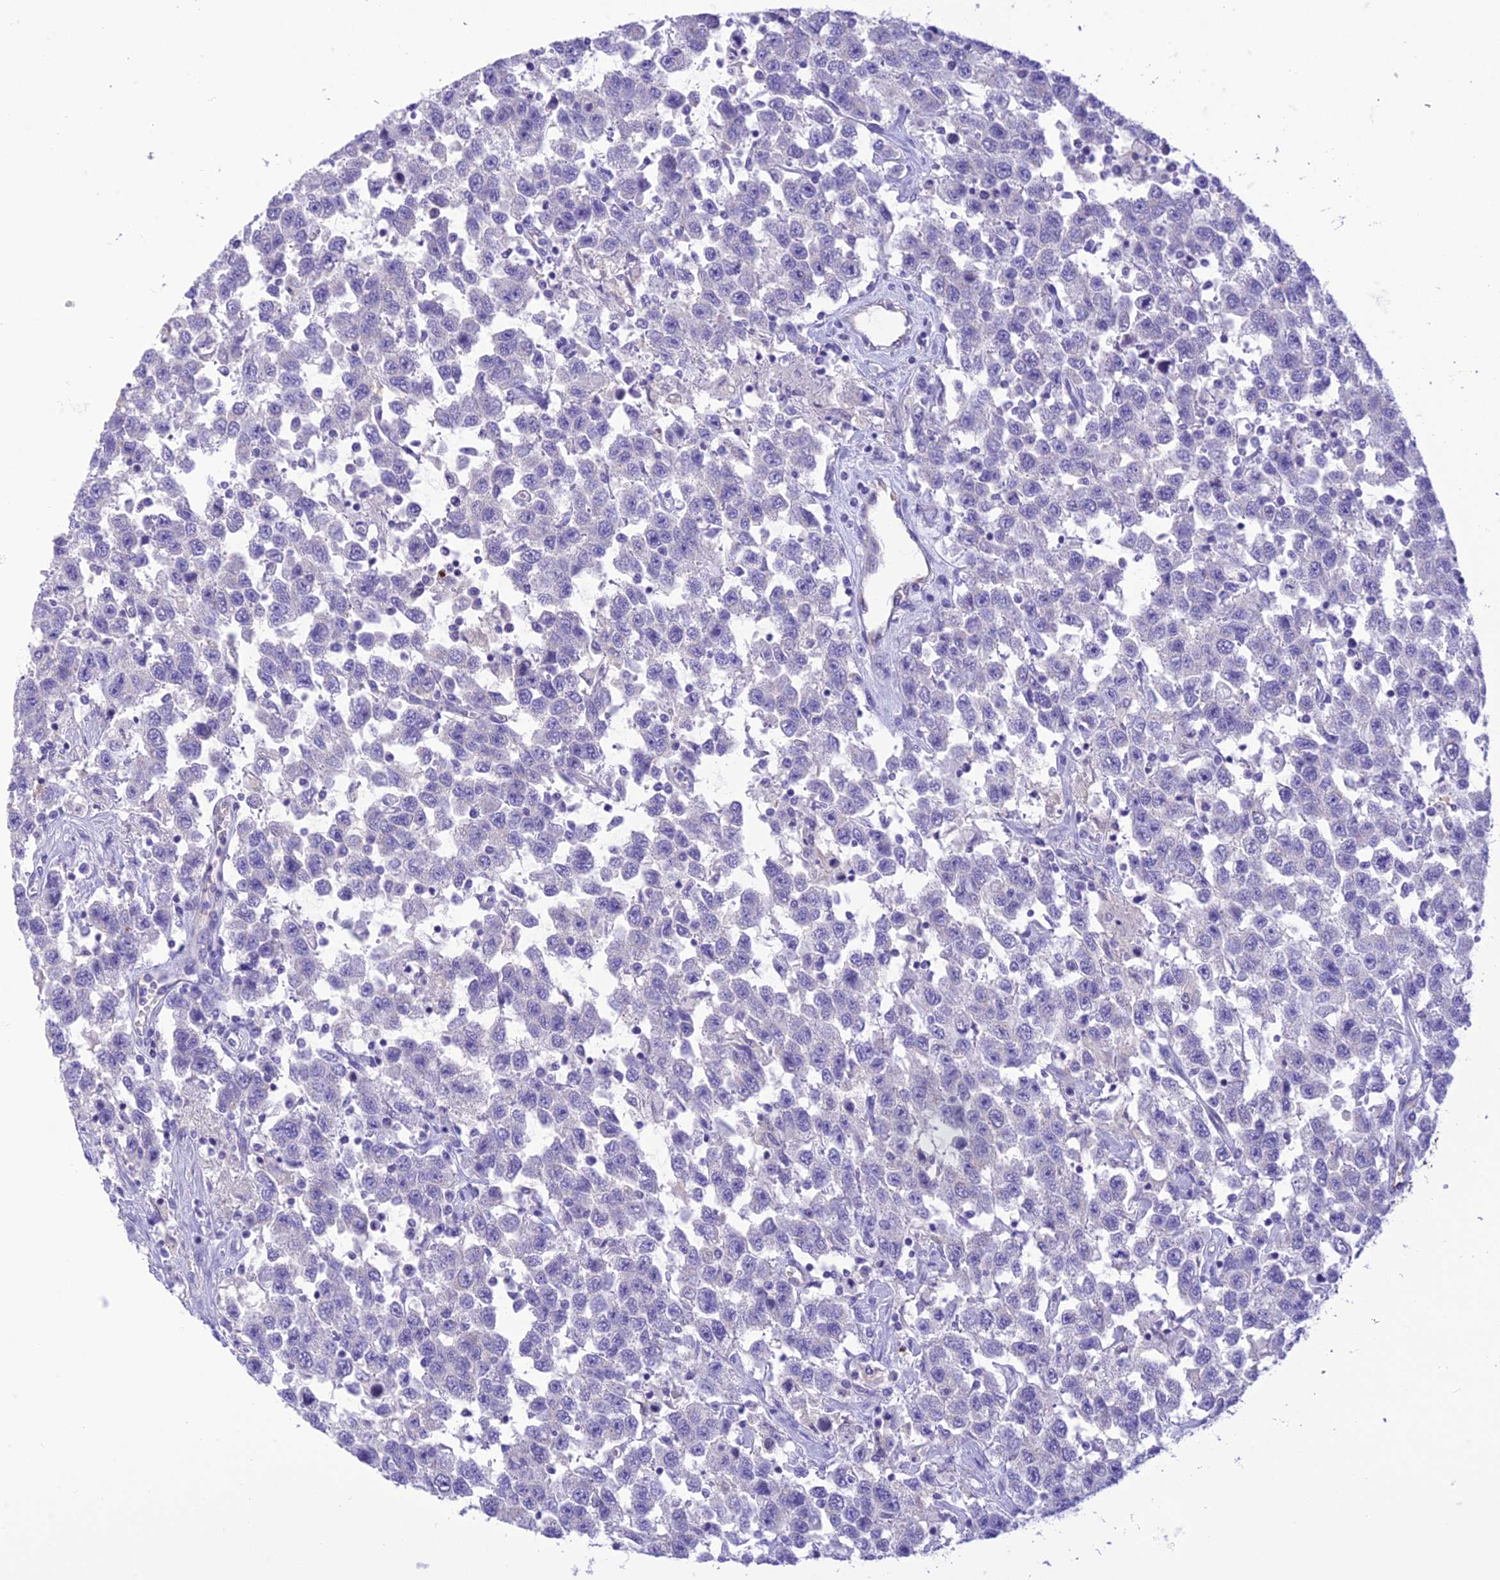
{"staining": {"intensity": "negative", "quantity": "none", "location": "none"}, "tissue": "testis cancer", "cell_type": "Tumor cells", "image_type": "cancer", "snomed": [{"axis": "morphology", "description": "Seminoma, NOS"}, {"axis": "topography", "description": "Testis"}], "caption": "DAB (3,3'-diaminobenzidine) immunohistochemical staining of testis cancer exhibits no significant expression in tumor cells. The staining was performed using DAB (3,3'-diaminobenzidine) to visualize the protein expression in brown, while the nuclei were stained in blue with hematoxylin (Magnification: 20x).", "gene": "DHDH", "patient": {"sex": "male", "age": 41}}